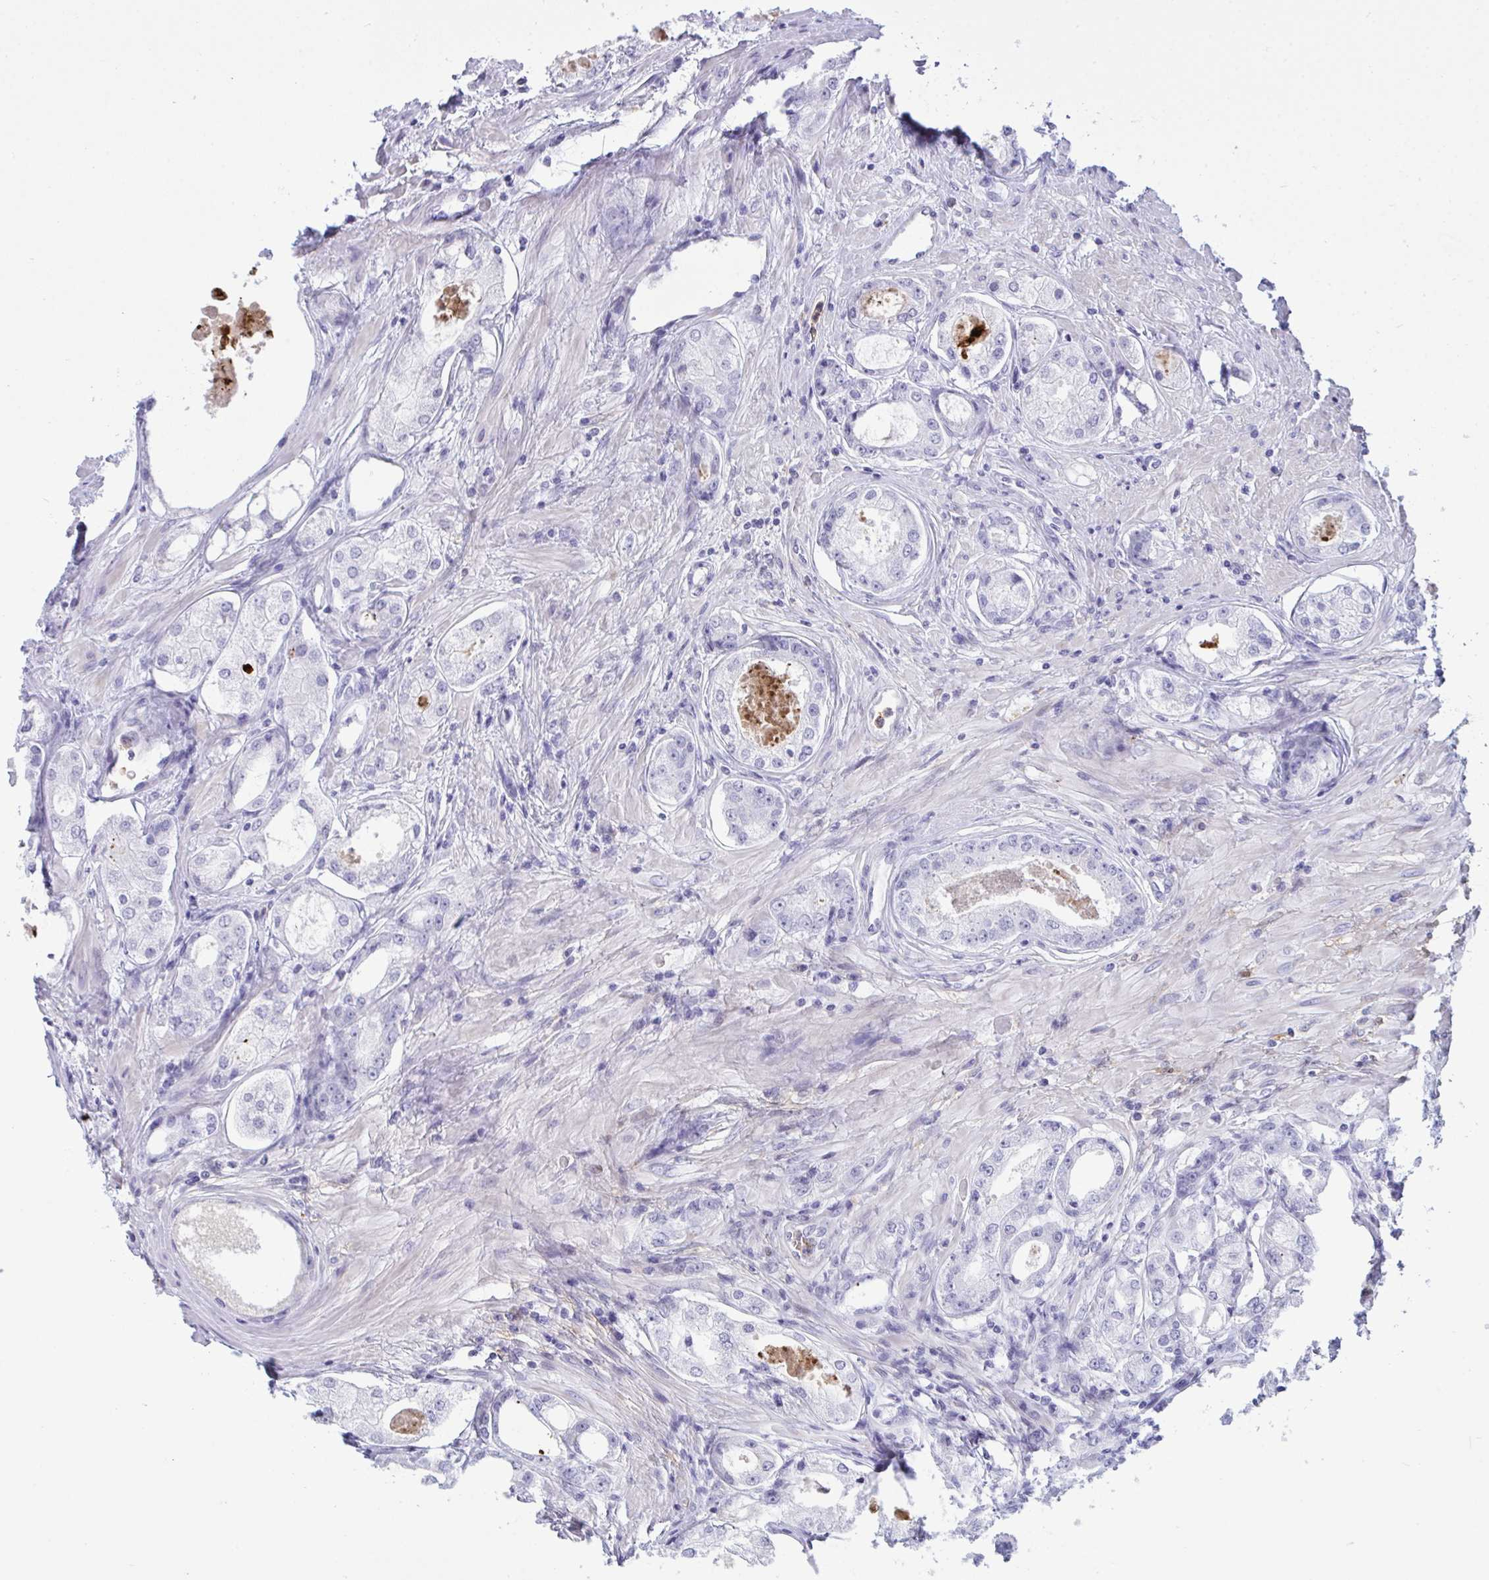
{"staining": {"intensity": "negative", "quantity": "none", "location": "none"}, "tissue": "prostate cancer", "cell_type": "Tumor cells", "image_type": "cancer", "snomed": [{"axis": "morphology", "description": "Adenocarcinoma, Low grade"}, {"axis": "topography", "description": "Prostate"}], "caption": "Immunohistochemistry histopathology image of neoplastic tissue: prostate low-grade adenocarcinoma stained with DAB demonstrates no significant protein positivity in tumor cells.", "gene": "ARHGAP42", "patient": {"sex": "male", "age": 68}}